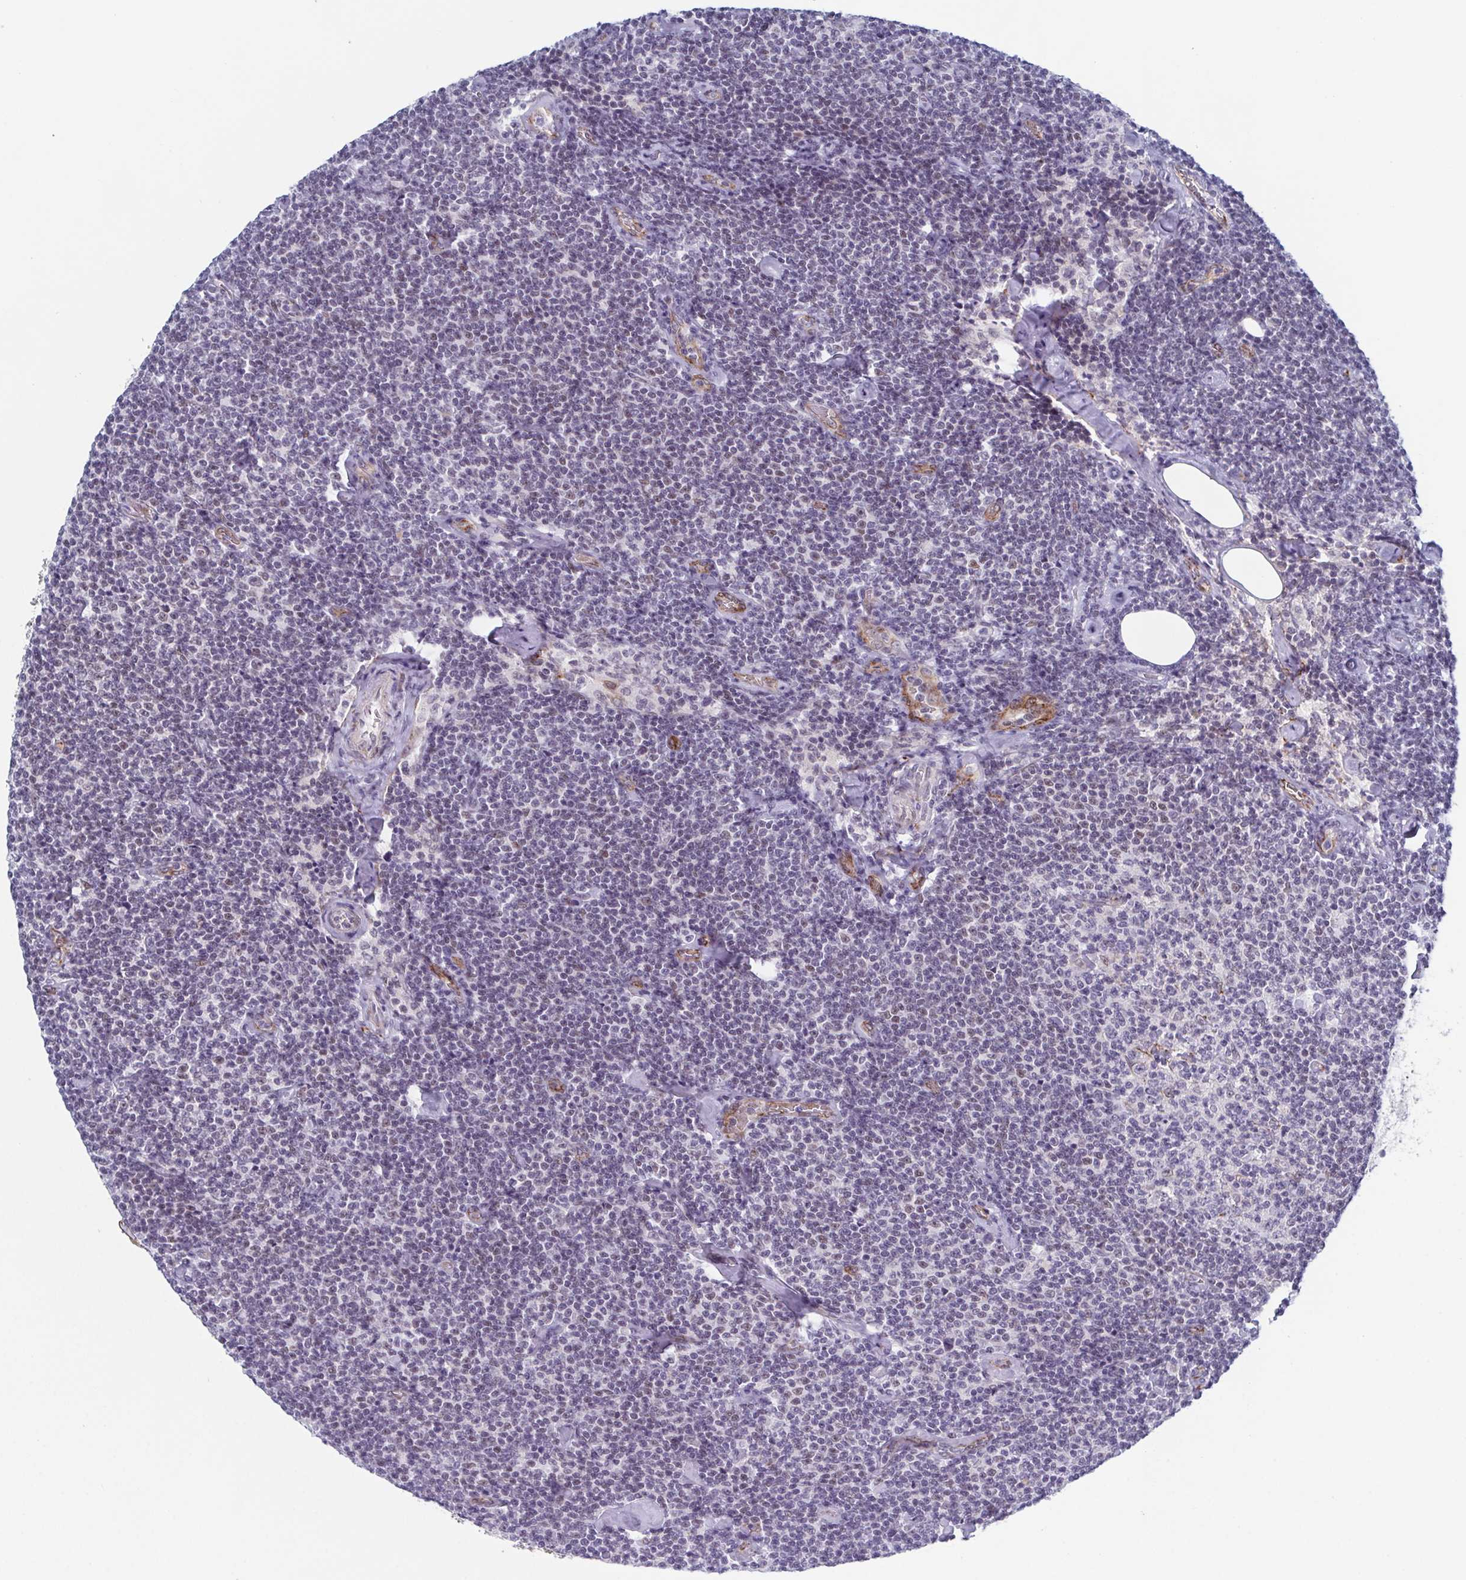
{"staining": {"intensity": "negative", "quantity": "none", "location": "none"}, "tissue": "lymphoma", "cell_type": "Tumor cells", "image_type": "cancer", "snomed": [{"axis": "morphology", "description": "Malignant lymphoma, non-Hodgkin's type, Low grade"}, {"axis": "topography", "description": "Lymph node"}], "caption": "Tumor cells are negative for brown protein staining in lymphoma. The staining is performed using DAB brown chromogen with nuclei counter-stained in using hematoxylin.", "gene": "ZFP64", "patient": {"sex": "male", "age": 81}}